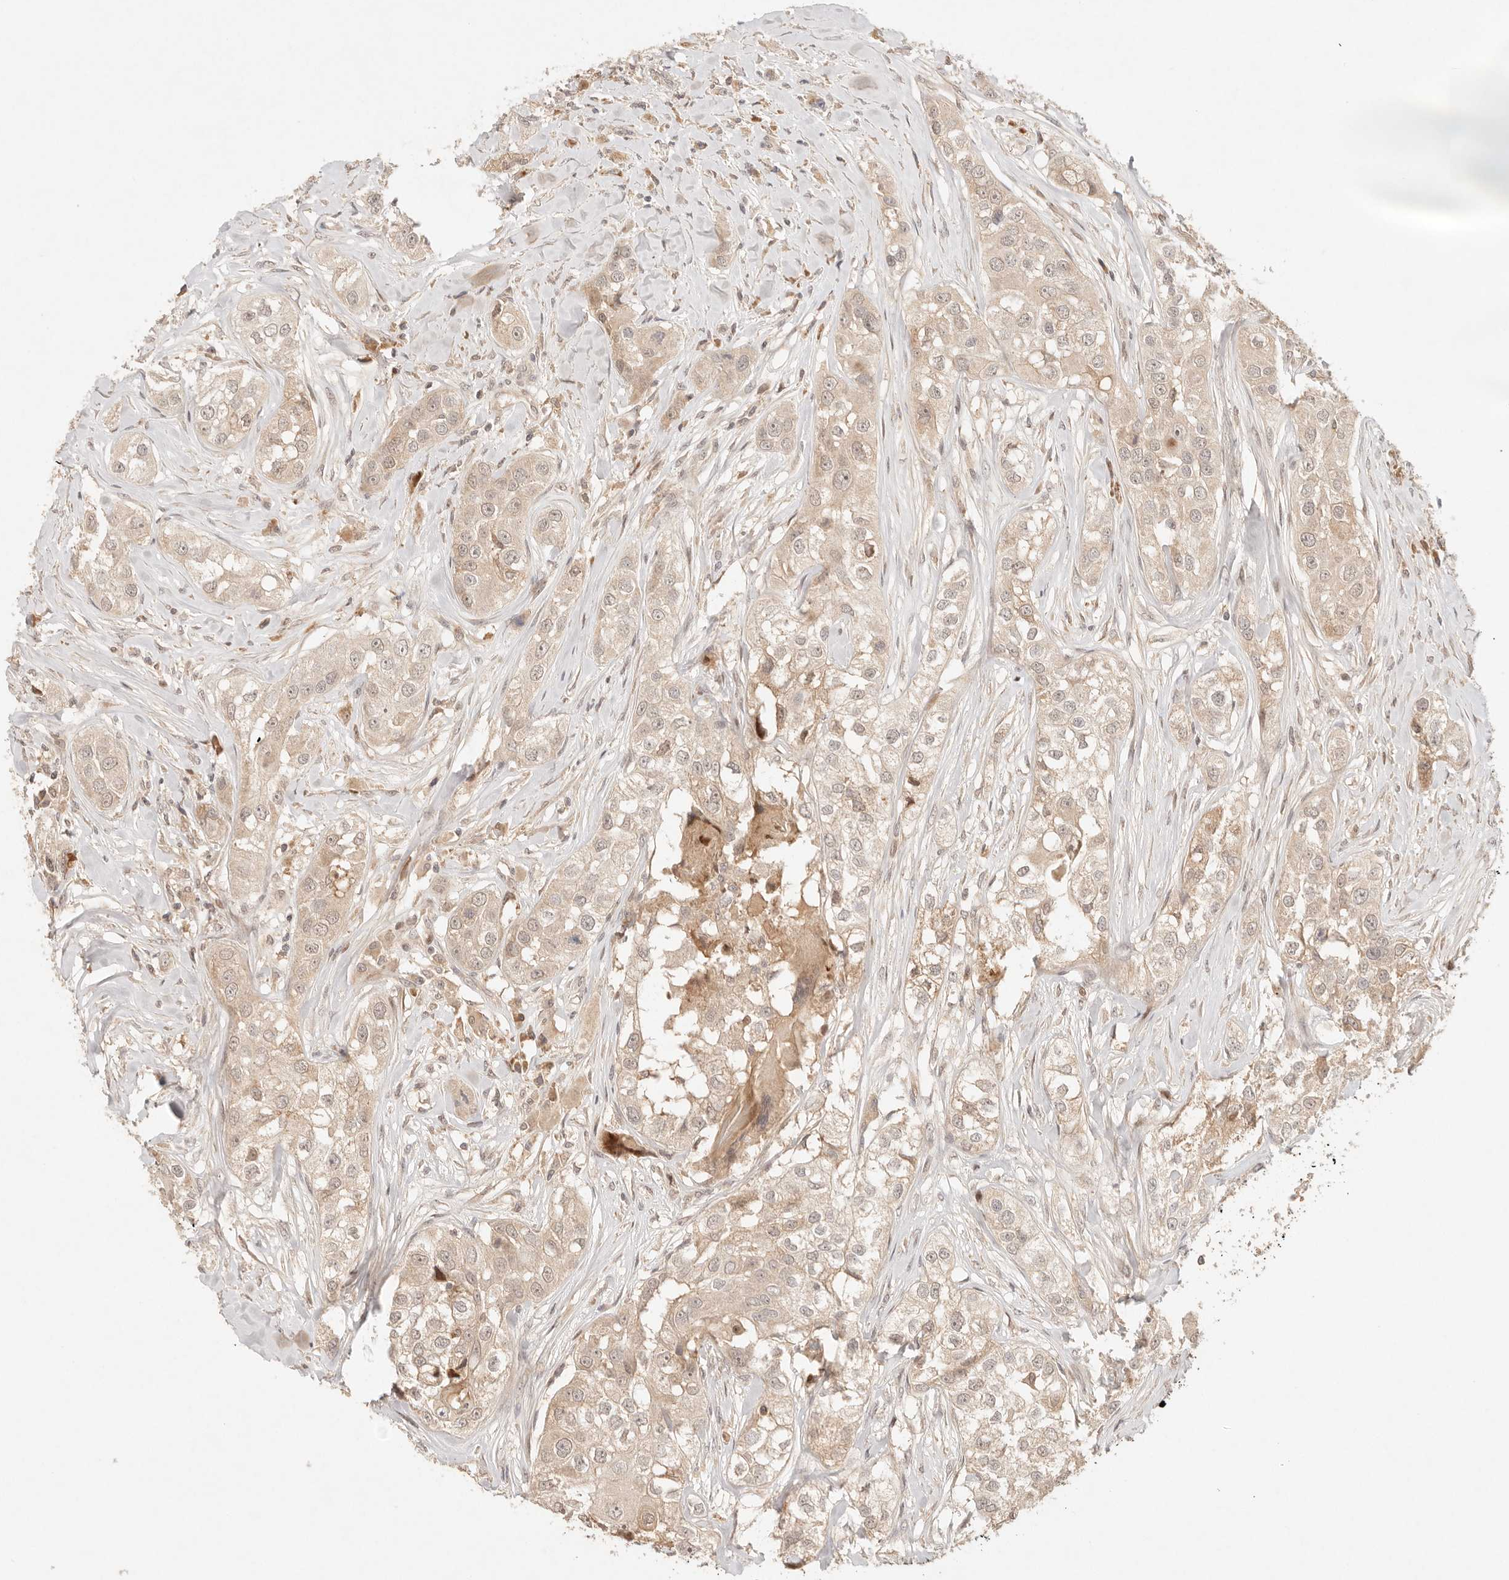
{"staining": {"intensity": "weak", "quantity": ">75%", "location": "cytoplasmic/membranous,nuclear"}, "tissue": "head and neck cancer", "cell_type": "Tumor cells", "image_type": "cancer", "snomed": [{"axis": "morphology", "description": "Normal tissue, NOS"}, {"axis": "morphology", "description": "Squamous cell carcinoma, NOS"}, {"axis": "topography", "description": "Skeletal muscle"}, {"axis": "topography", "description": "Head-Neck"}], "caption": "Immunohistochemistry photomicrograph of neoplastic tissue: head and neck cancer stained using immunohistochemistry exhibits low levels of weak protein expression localized specifically in the cytoplasmic/membranous and nuclear of tumor cells, appearing as a cytoplasmic/membranous and nuclear brown color.", "gene": "PHLDA3", "patient": {"sex": "male", "age": 51}}